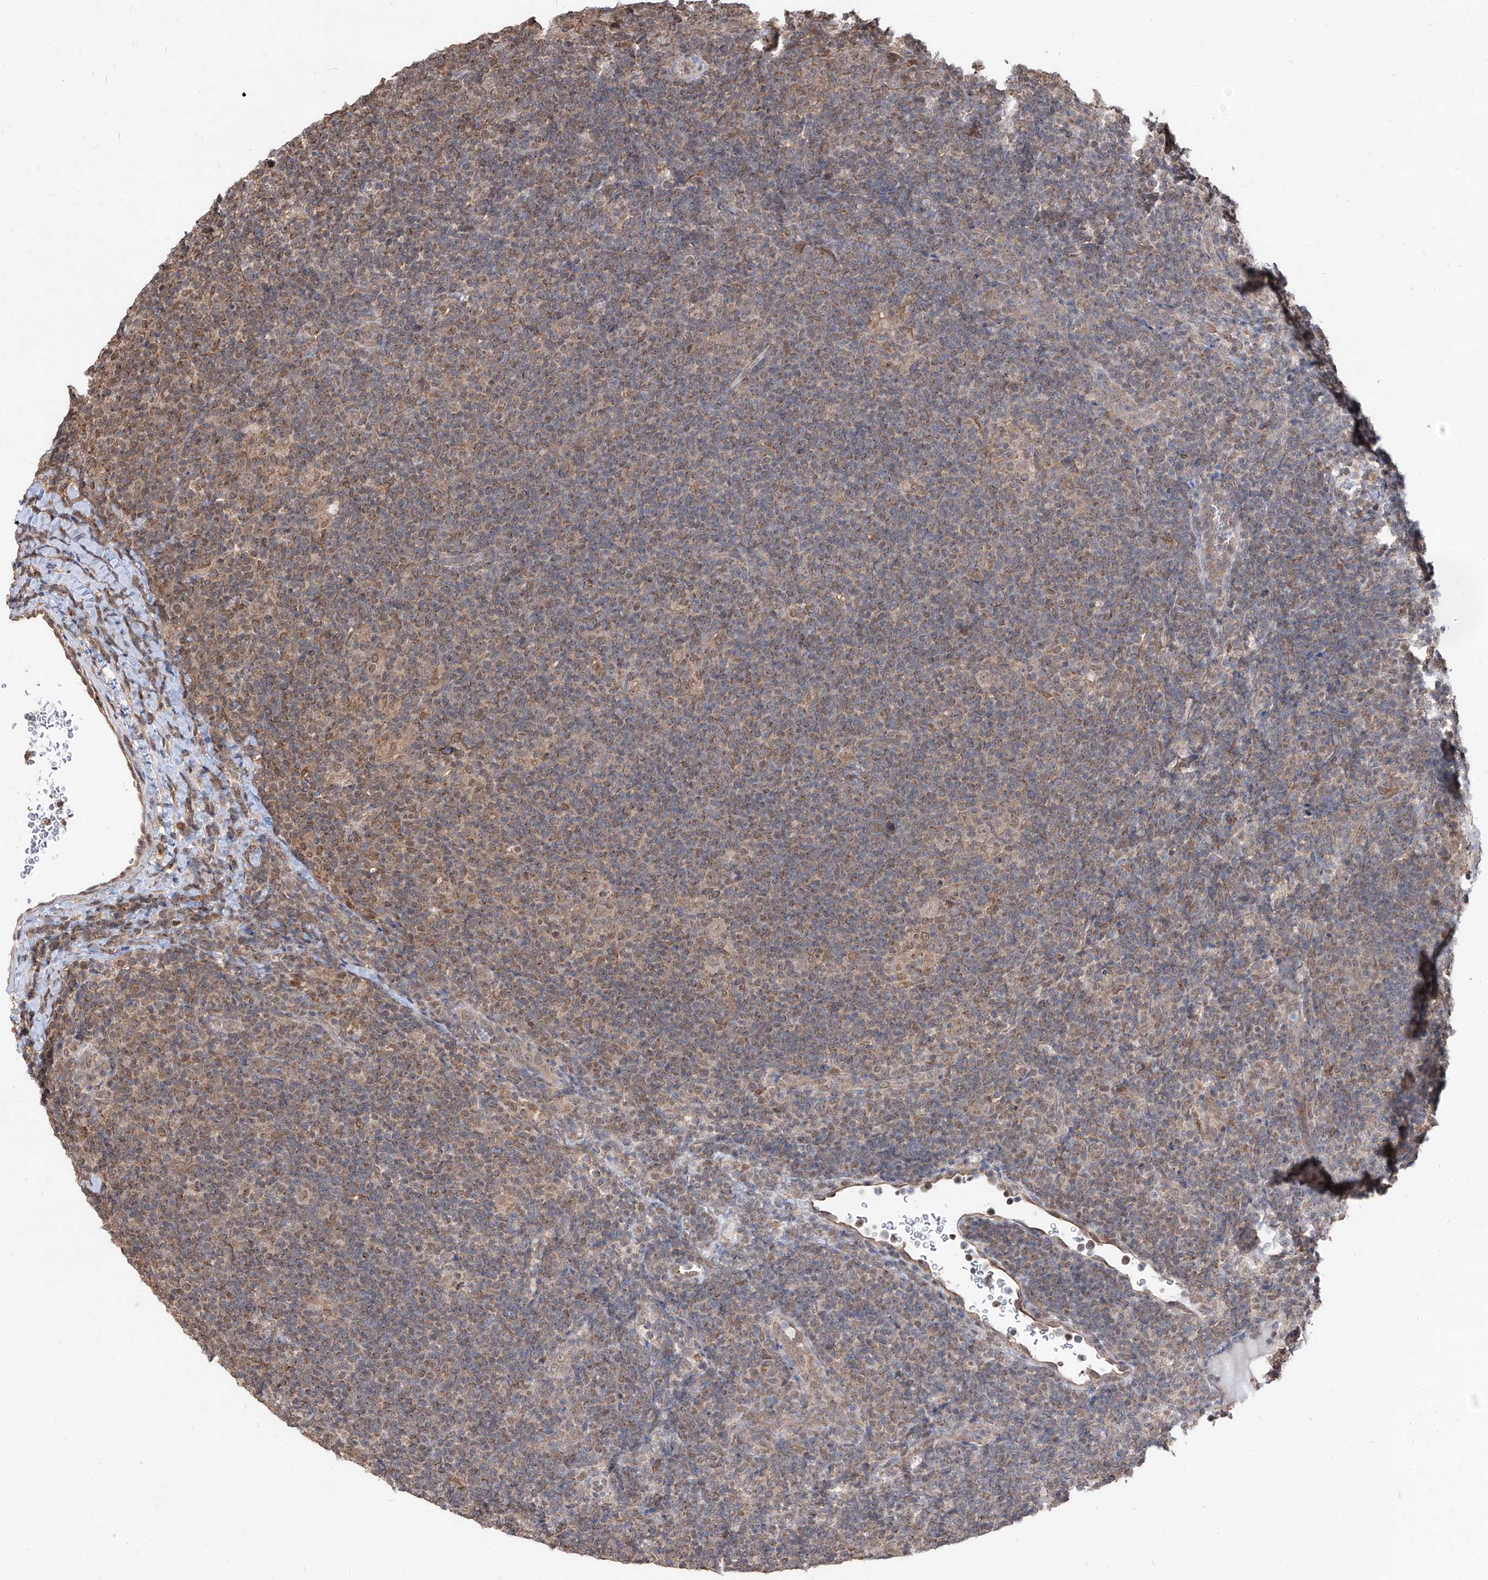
{"staining": {"intensity": "negative", "quantity": "none", "location": "none"}, "tissue": "lymphoma", "cell_type": "Tumor cells", "image_type": "cancer", "snomed": [{"axis": "morphology", "description": "Hodgkin's disease, NOS"}, {"axis": "topography", "description": "Lymph node"}], "caption": "The IHC image has no significant staining in tumor cells of lymphoma tissue. The staining is performed using DAB (3,3'-diaminobenzidine) brown chromogen with nuclei counter-stained in using hematoxylin.", "gene": "C8orf82", "patient": {"sex": "female", "age": 57}}